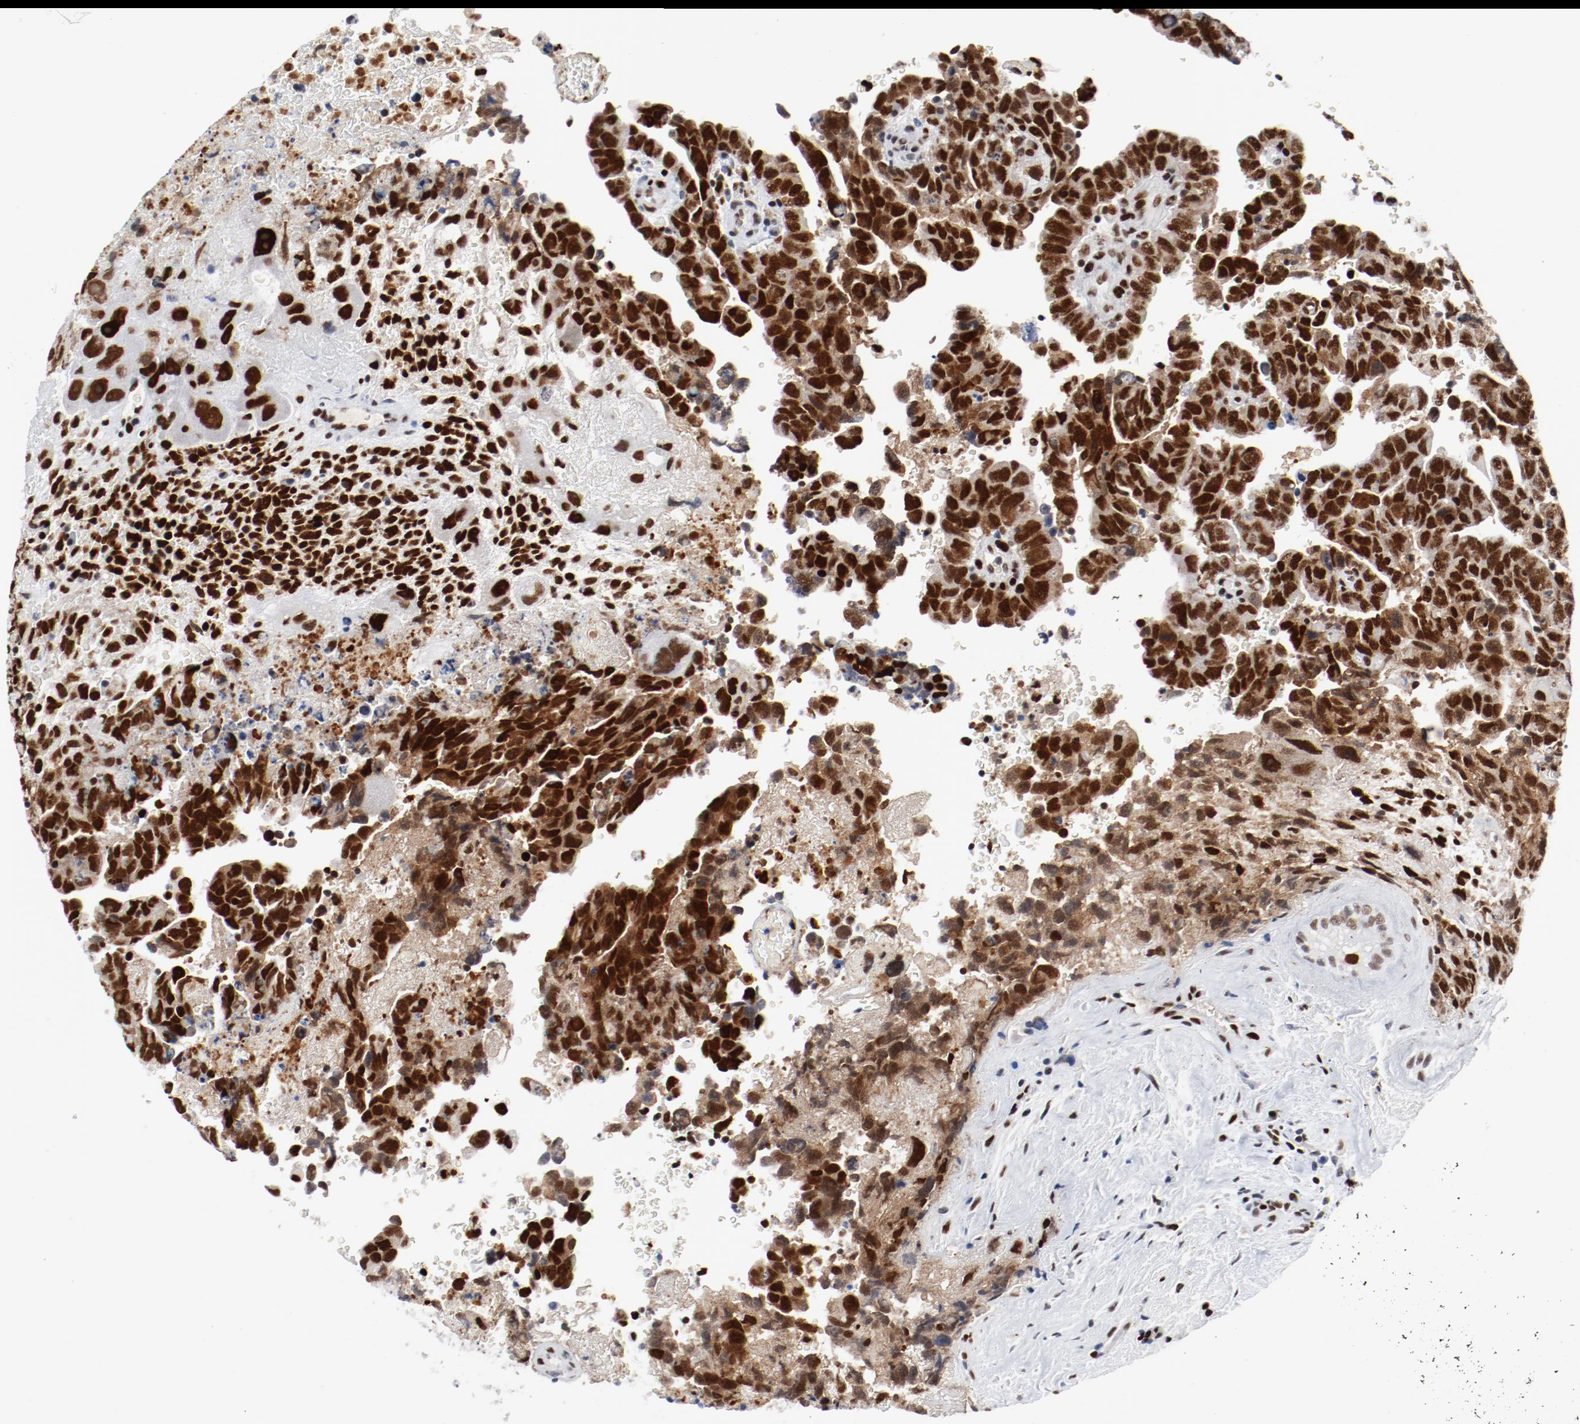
{"staining": {"intensity": "strong", "quantity": ">75%", "location": "nuclear"}, "tissue": "testis cancer", "cell_type": "Tumor cells", "image_type": "cancer", "snomed": [{"axis": "morphology", "description": "Carcinoma, Embryonal, NOS"}, {"axis": "topography", "description": "Testis"}], "caption": "A micrograph of human testis cancer (embryonal carcinoma) stained for a protein reveals strong nuclear brown staining in tumor cells. Using DAB (3,3'-diaminobenzidine) (brown) and hematoxylin (blue) stains, captured at high magnification using brightfield microscopy.", "gene": "POLD1", "patient": {"sex": "male", "age": 28}}